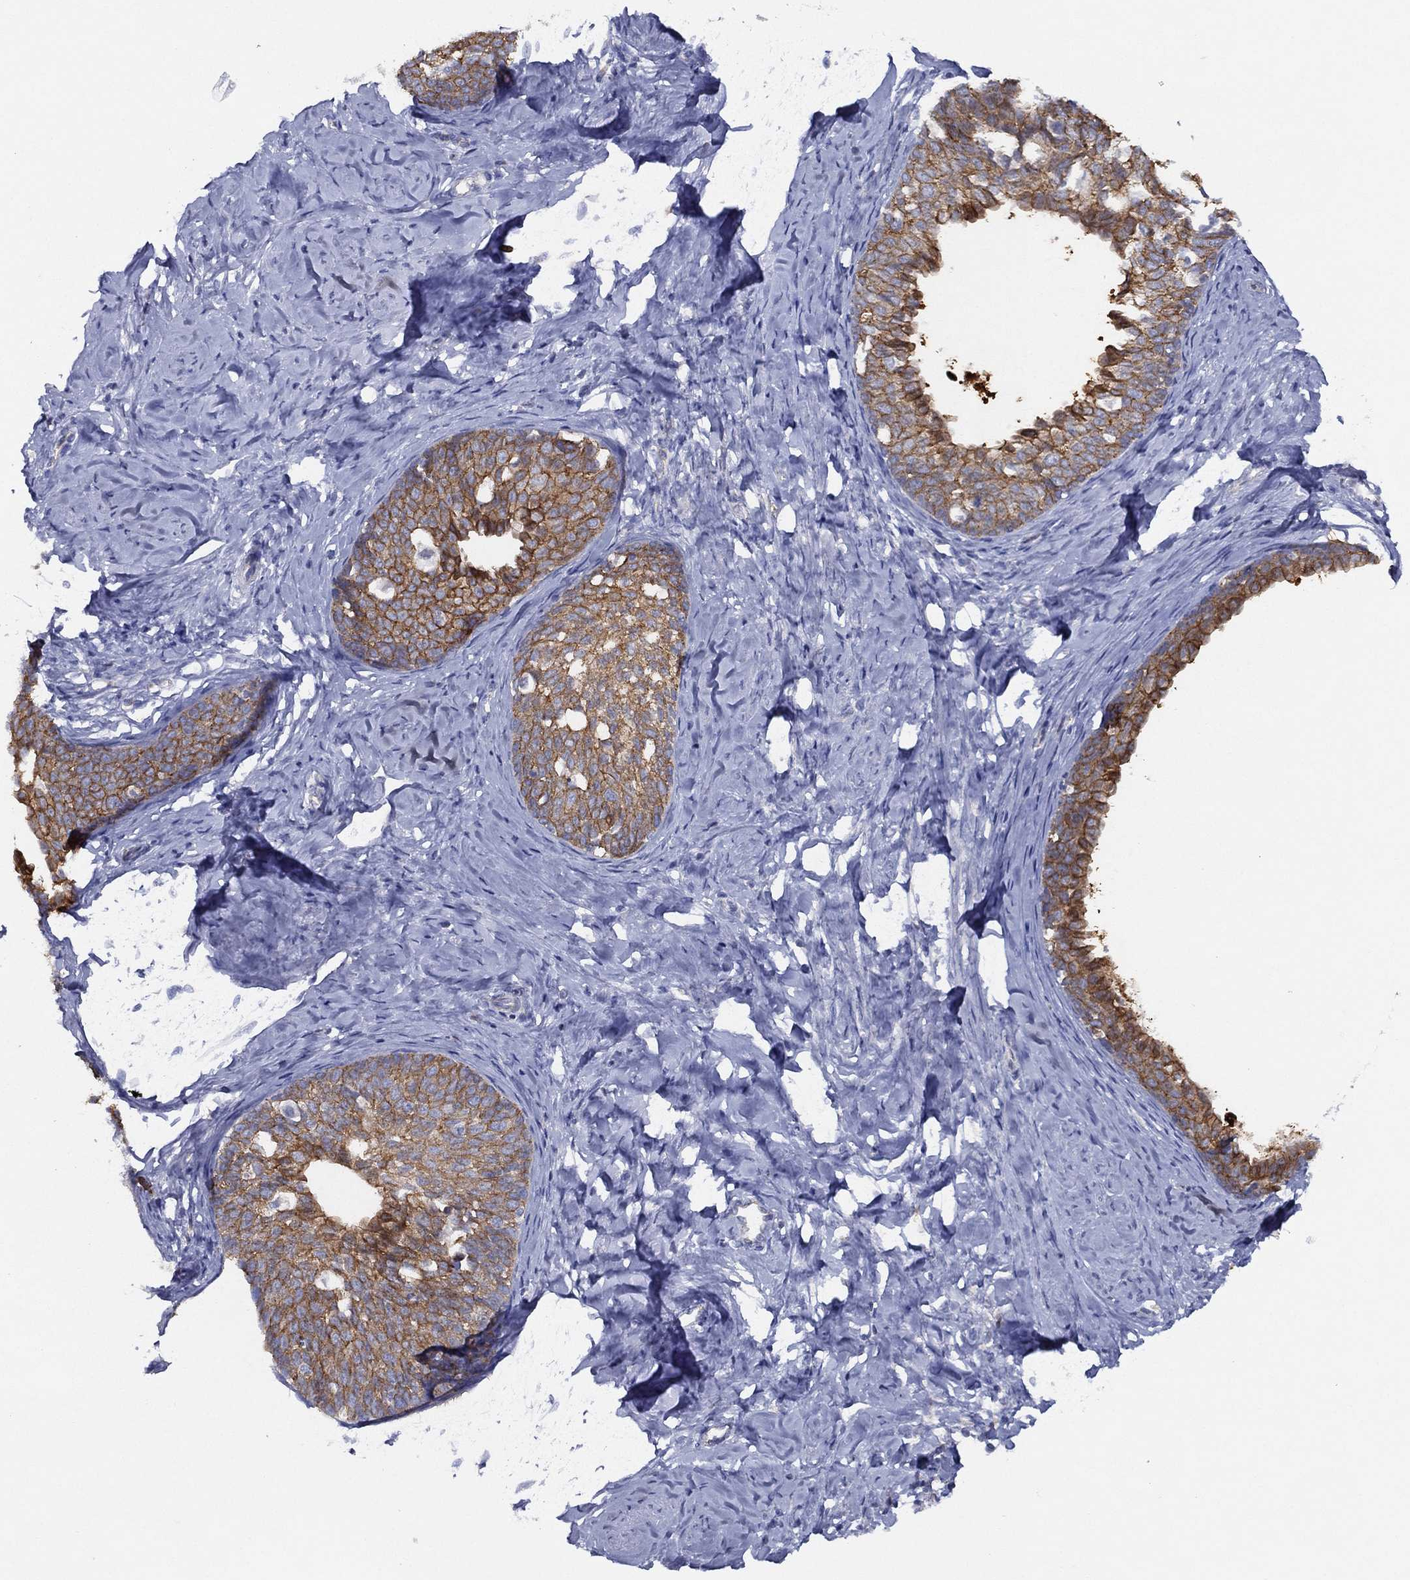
{"staining": {"intensity": "moderate", "quantity": ">75%", "location": "cytoplasmic/membranous"}, "tissue": "cervical cancer", "cell_type": "Tumor cells", "image_type": "cancer", "snomed": [{"axis": "morphology", "description": "Squamous cell carcinoma, NOS"}, {"axis": "topography", "description": "Cervix"}], "caption": "Cervical squamous cell carcinoma was stained to show a protein in brown. There is medium levels of moderate cytoplasmic/membranous positivity in about >75% of tumor cells. Immunohistochemistry (ihc) stains the protein in brown and the nuclei are stained blue.", "gene": "ZNF223", "patient": {"sex": "female", "age": 51}}